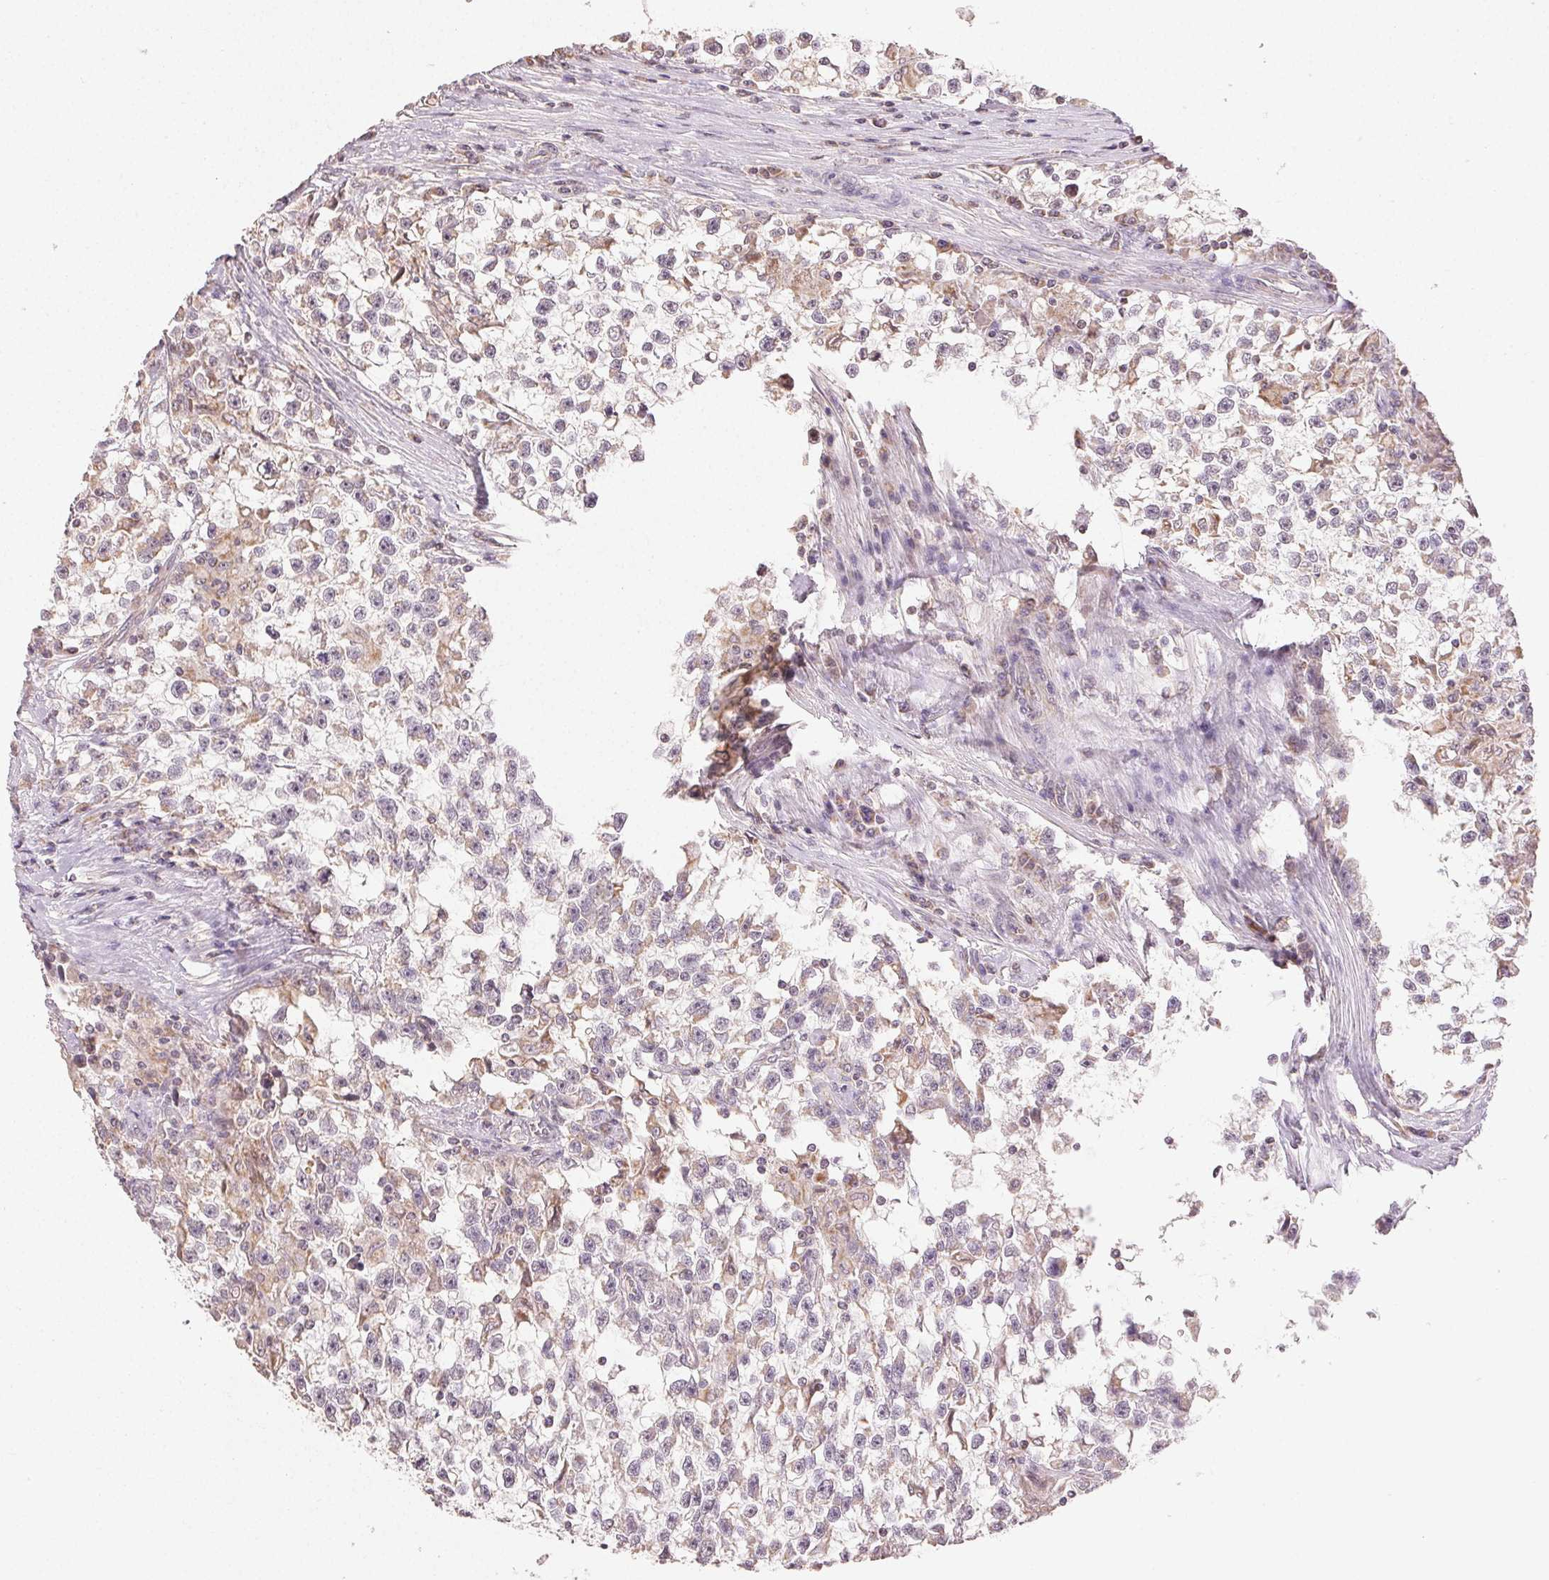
{"staining": {"intensity": "weak", "quantity": "<25%", "location": "cytoplasmic/membranous"}, "tissue": "testis cancer", "cell_type": "Tumor cells", "image_type": "cancer", "snomed": [{"axis": "morphology", "description": "Seminoma, NOS"}, {"axis": "topography", "description": "Testis"}], "caption": "Tumor cells are negative for brown protein staining in seminoma (testis).", "gene": "CLASP1", "patient": {"sex": "male", "age": 31}}